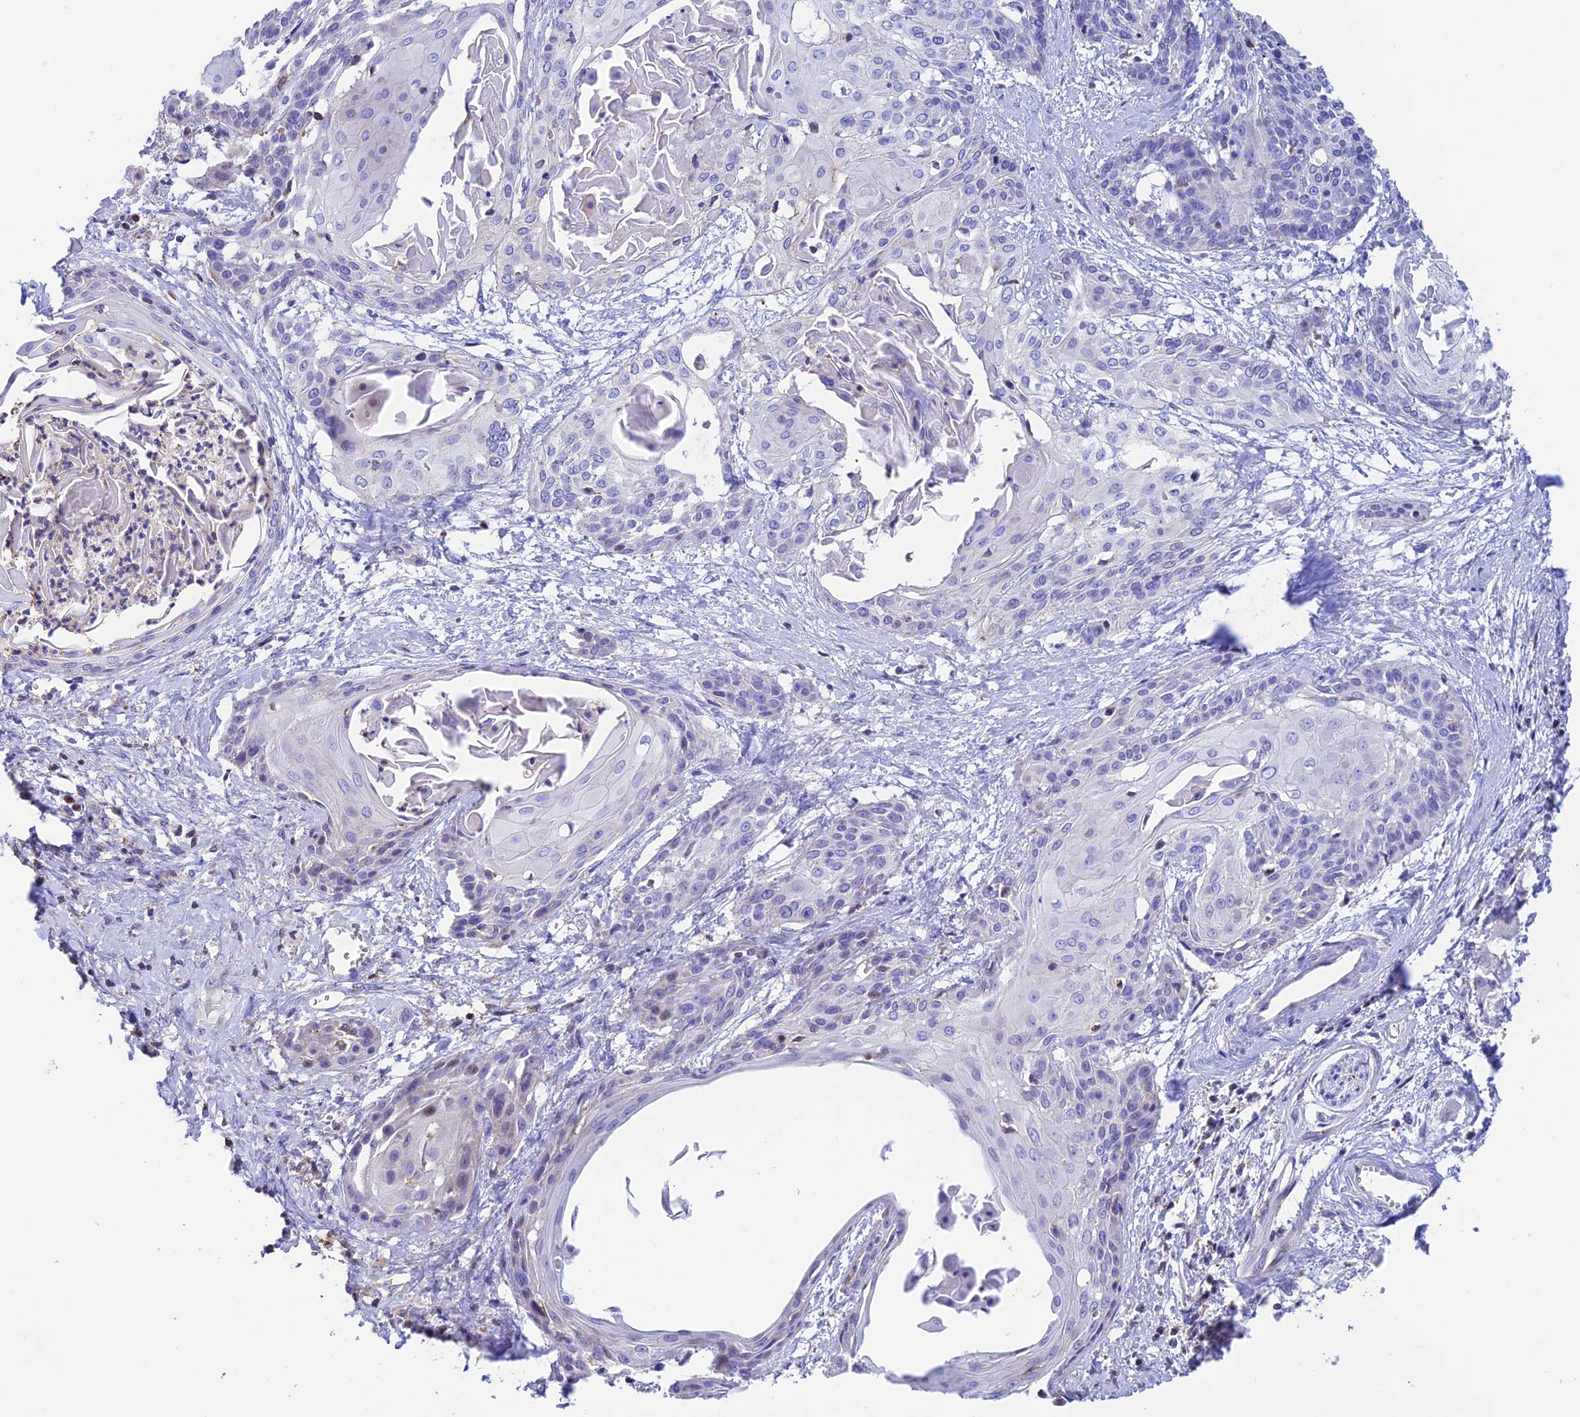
{"staining": {"intensity": "negative", "quantity": "none", "location": "none"}, "tissue": "cervical cancer", "cell_type": "Tumor cells", "image_type": "cancer", "snomed": [{"axis": "morphology", "description": "Squamous cell carcinoma, NOS"}, {"axis": "topography", "description": "Cervix"}], "caption": "Squamous cell carcinoma (cervical) was stained to show a protein in brown. There is no significant staining in tumor cells.", "gene": "PRIM1", "patient": {"sex": "female", "age": 57}}